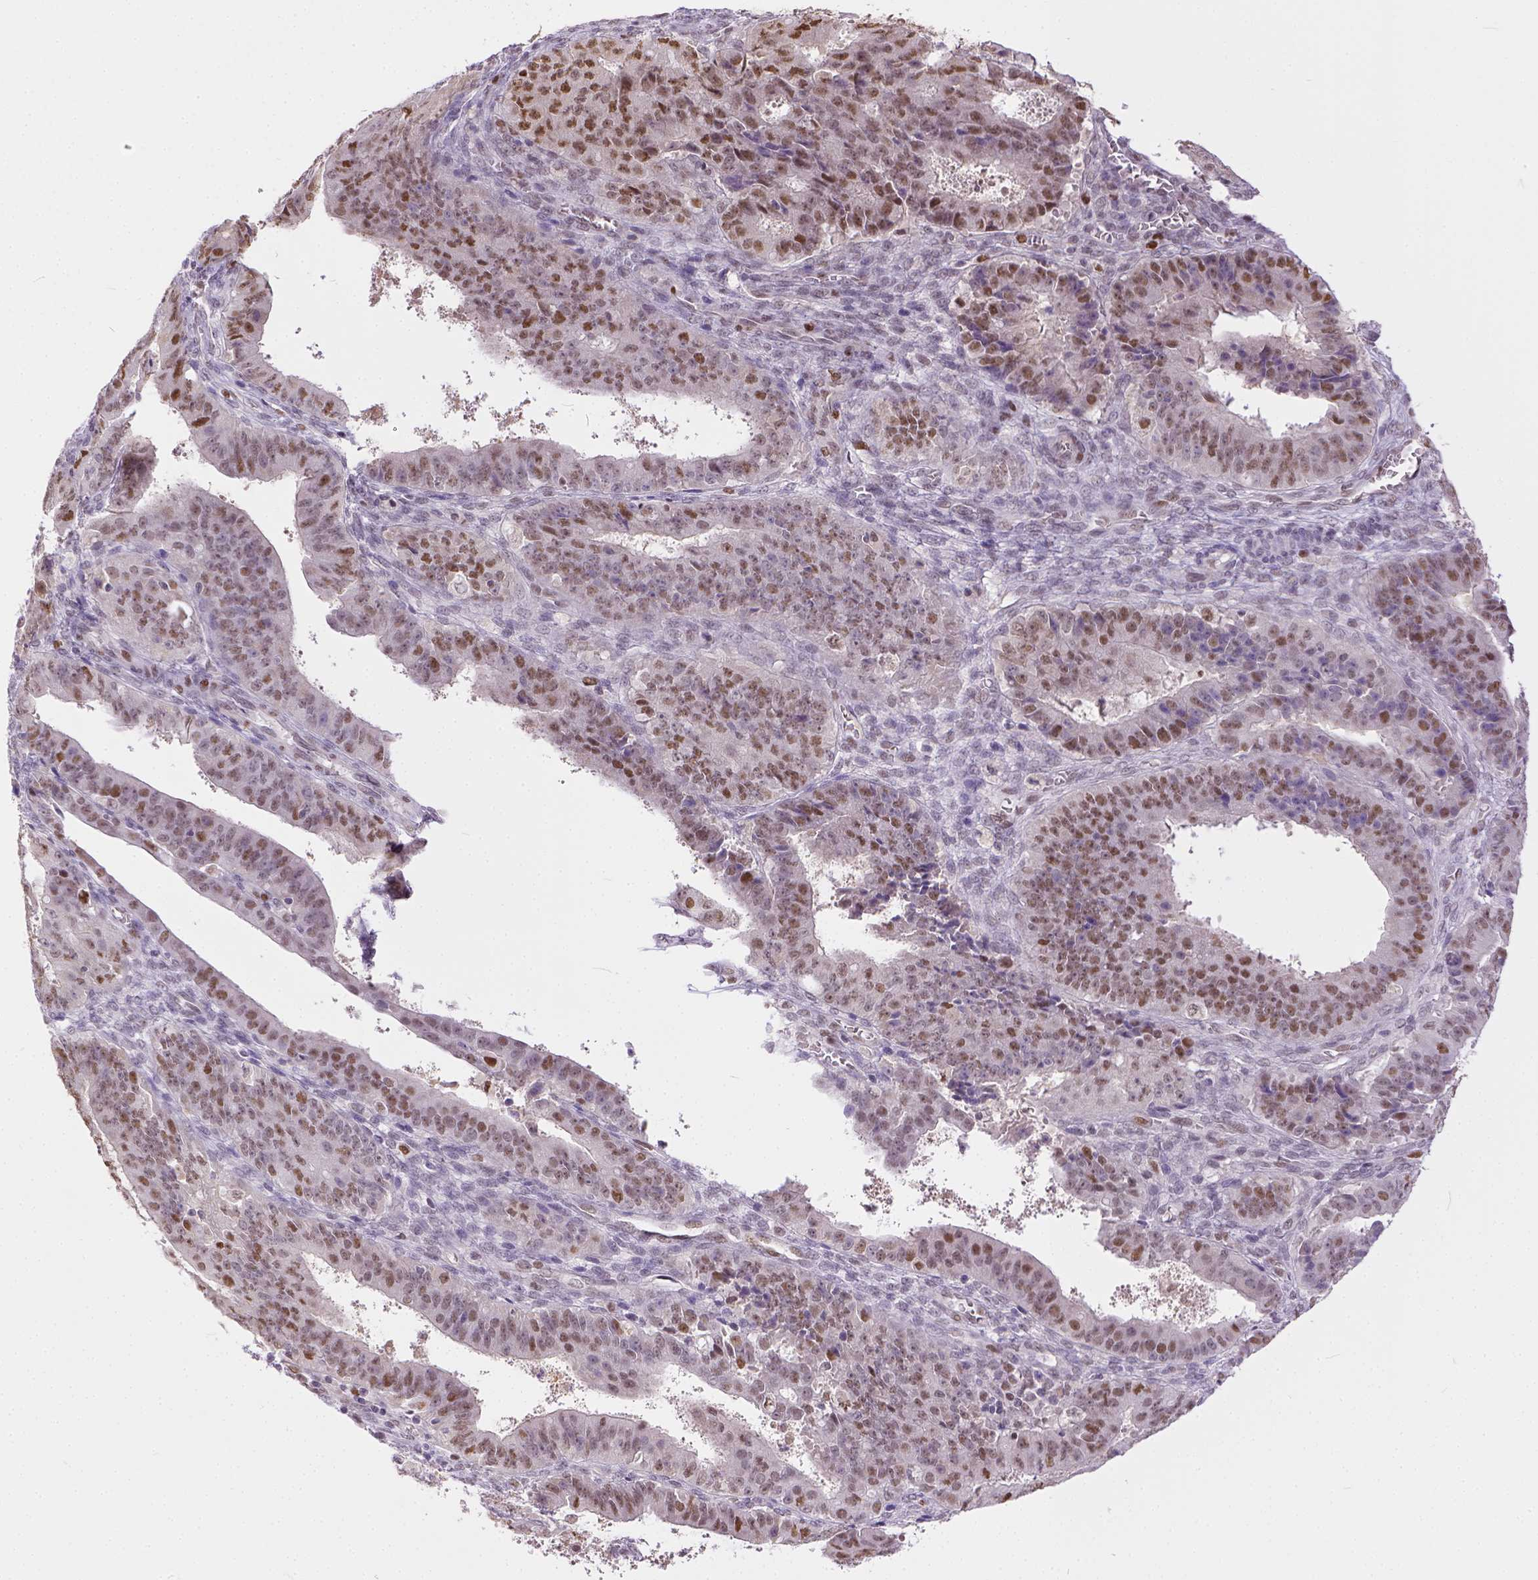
{"staining": {"intensity": "moderate", "quantity": ">75%", "location": "nuclear"}, "tissue": "ovarian cancer", "cell_type": "Tumor cells", "image_type": "cancer", "snomed": [{"axis": "morphology", "description": "Carcinoma, endometroid"}, {"axis": "topography", "description": "Ovary"}], "caption": "Tumor cells demonstrate medium levels of moderate nuclear staining in about >75% of cells in ovarian cancer.", "gene": "ERCC1", "patient": {"sex": "female", "age": 42}}